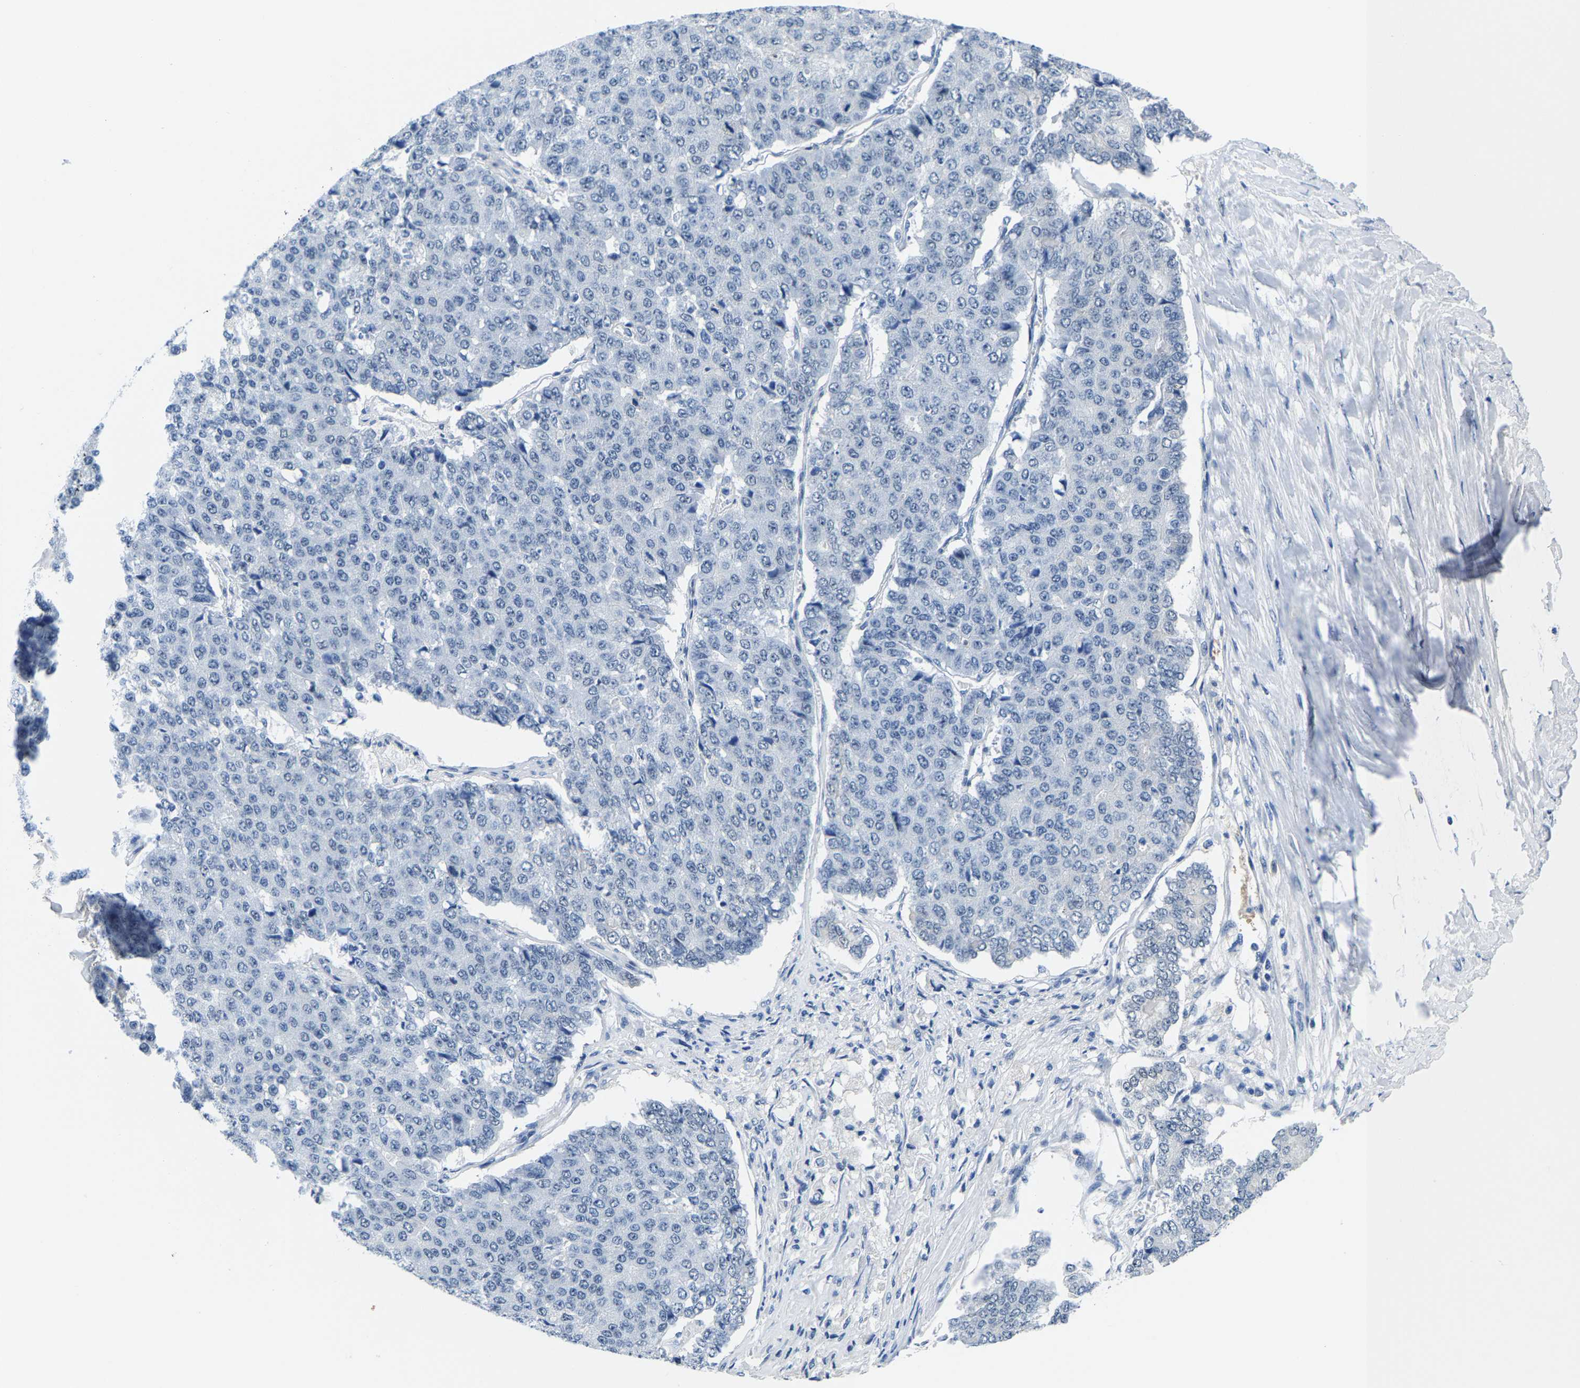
{"staining": {"intensity": "negative", "quantity": "none", "location": "none"}, "tissue": "pancreatic cancer", "cell_type": "Tumor cells", "image_type": "cancer", "snomed": [{"axis": "morphology", "description": "Adenocarcinoma, NOS"}, {"axis": "topography", "description": "Pancreas"}], "caption": "IHC histopathology image of neoplastic tissue: human pancreatic adenocarcinoma stained with DAB (3,3'-diaminobenzidine) displays no significant protein expression in tumor cells.", "gene": "SSH3", "patient": {"sex": "male", "age": 50}}